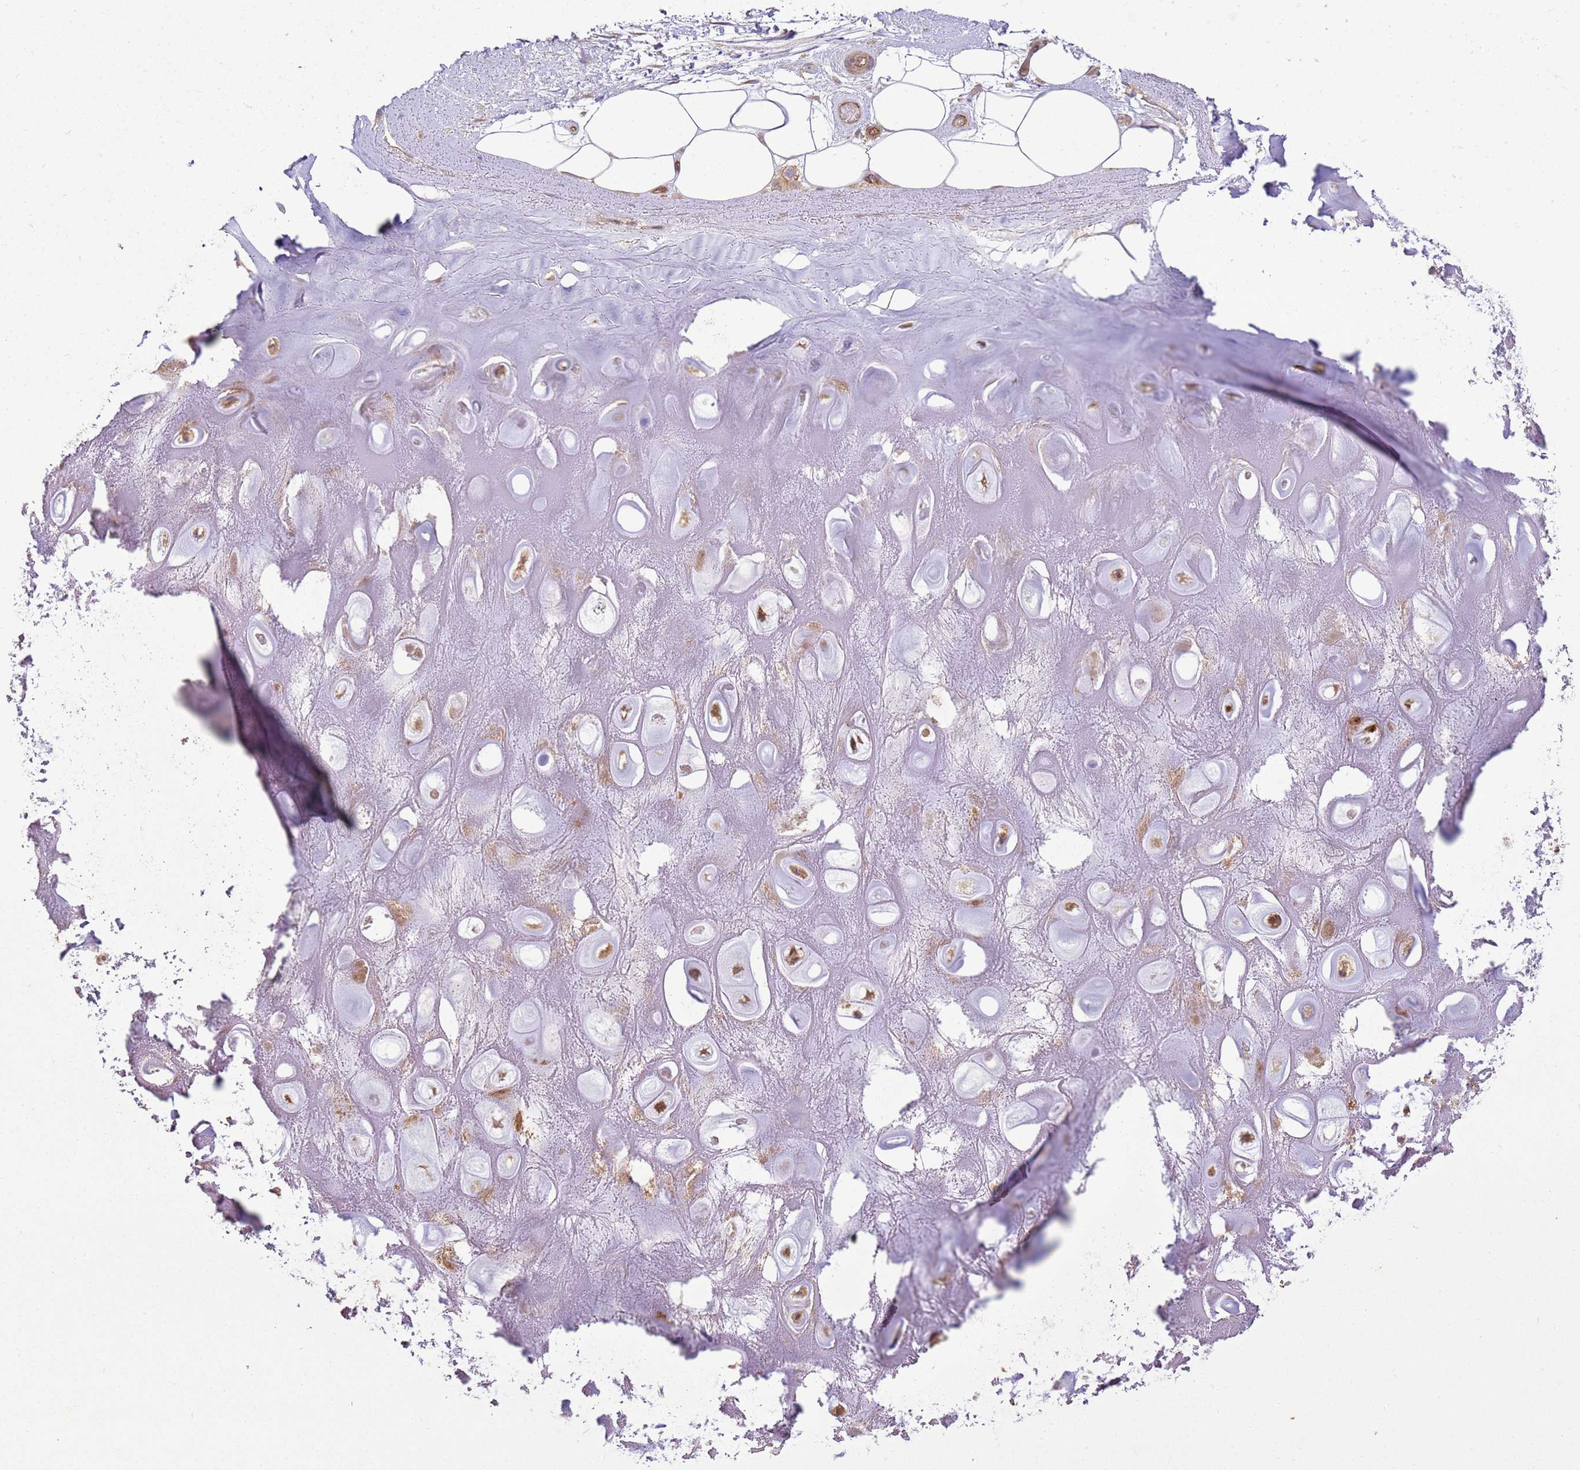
{"staining": {"intensity": "negative", "quantity": "none", "location": "none"}, "tissue": "adipose tissue", "cell_type": "Adipocytes", "image_type": "normal", "snomed": [{"axis": "morphology", "description": "Normal tissue, NOS"}, {"axis": "topography", "description": "Cartilage tissue"}], "caption": "A high-resolution image shows immunohistochemistry (IHC) staining of benign adipose tissue, which shows no significant expression in adipocytes.", "gene": "SNX21", "patient": {"sex": "male", "age": 81}}